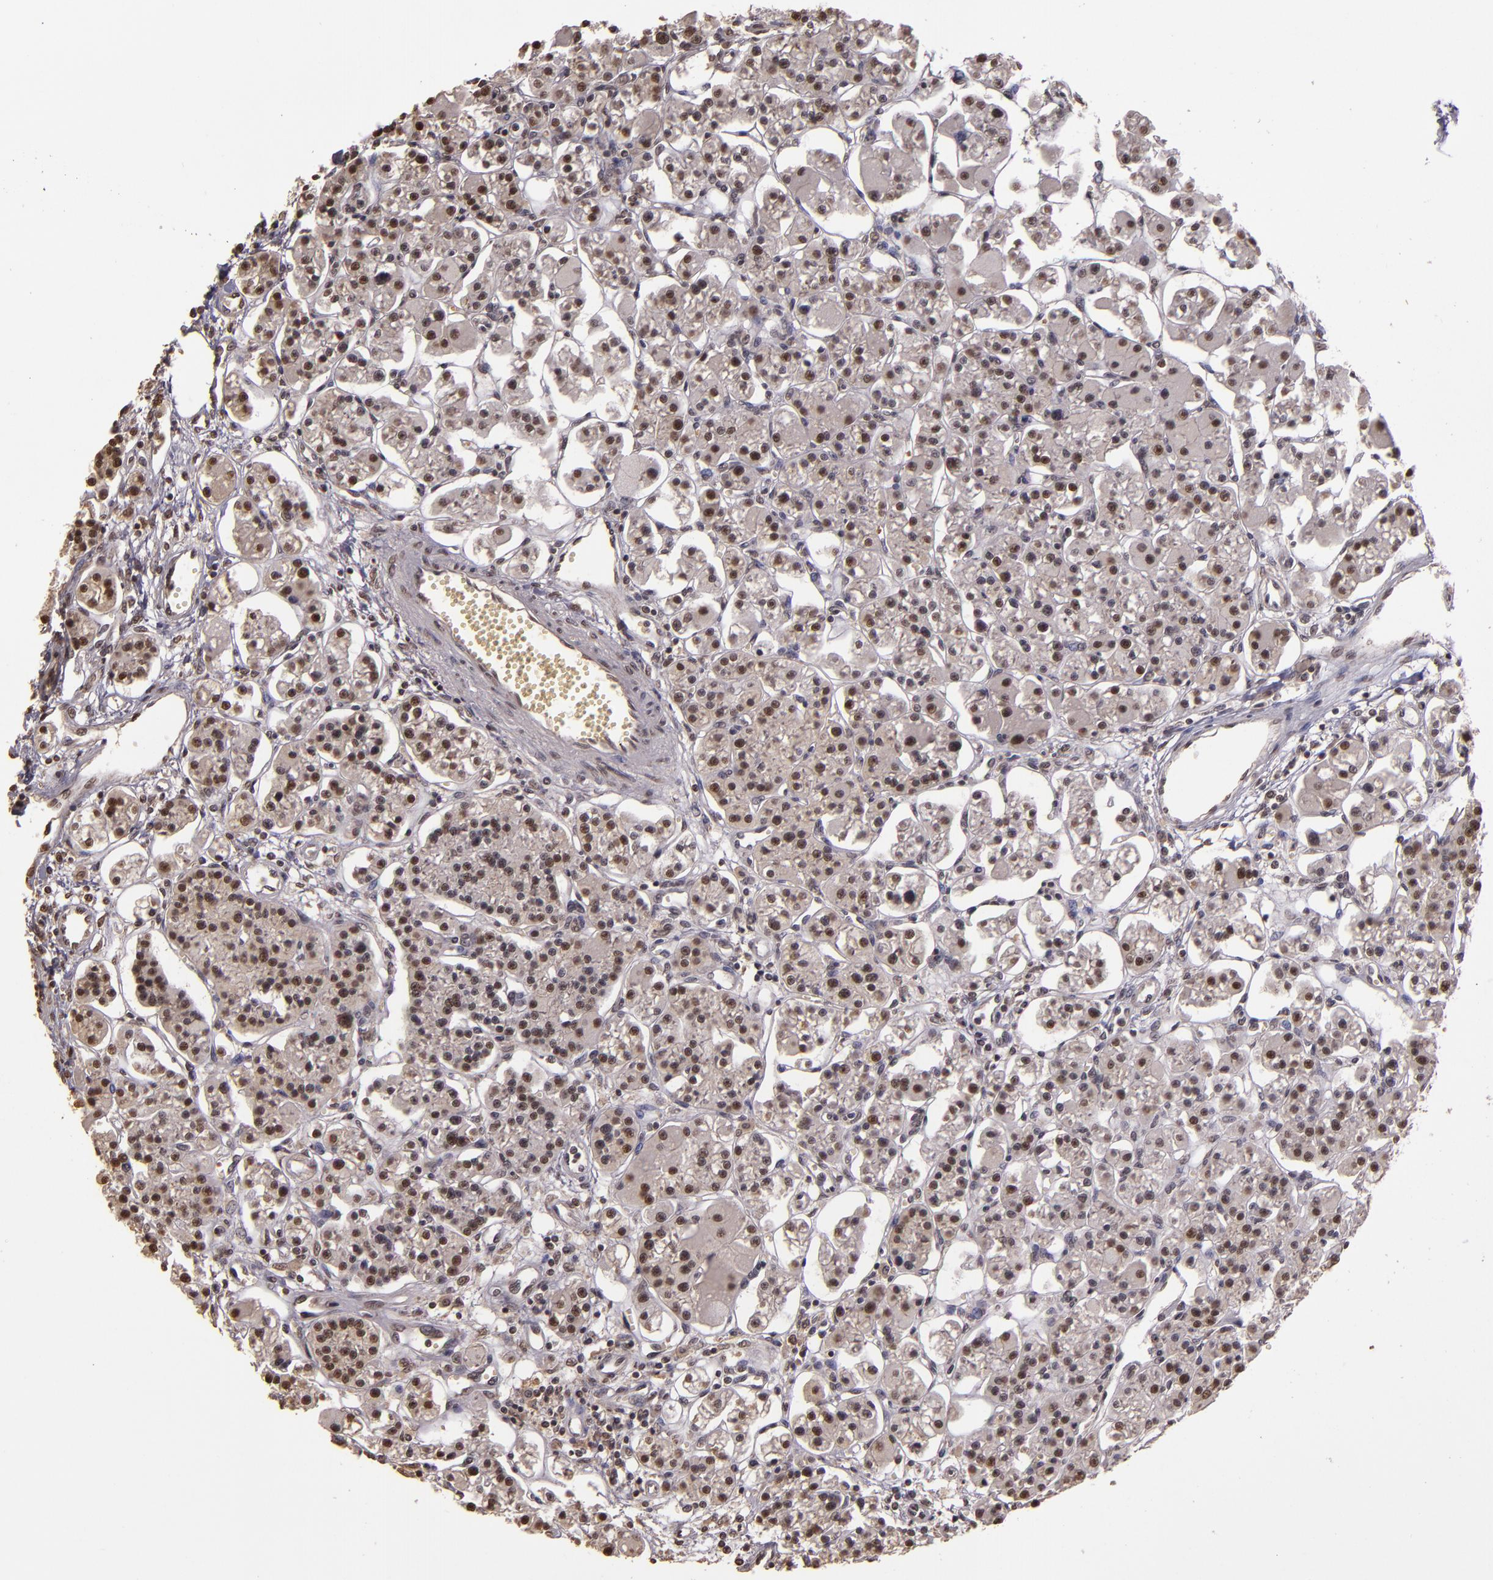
{"staining": {"intensity": "weak", "quantity": ">75%", "location": "cytoplasmic/membranous,nuclear"}, "tissue": "parathyroid gland", "cell_type": "Glandular cells", "image_type": "normal", "snomed": [{"axis": "morphology", "description": "Normal tissue, NOS"}, {"axis": "topography", "description": "Parathyroid gland"}], "caption": "The immunohistochemical stain shows weak cytoplasmic/membranous,nuclear staining in glandular cells of benign parathyroid gland. (Stains: DAB (3,3'-diaminobenzidine) in brown, nuclei in blue, Microscopy: brightfield microscopy at high magnification).", "gene": "CUL1", "patient": {"sex": "female", "age": 58}}